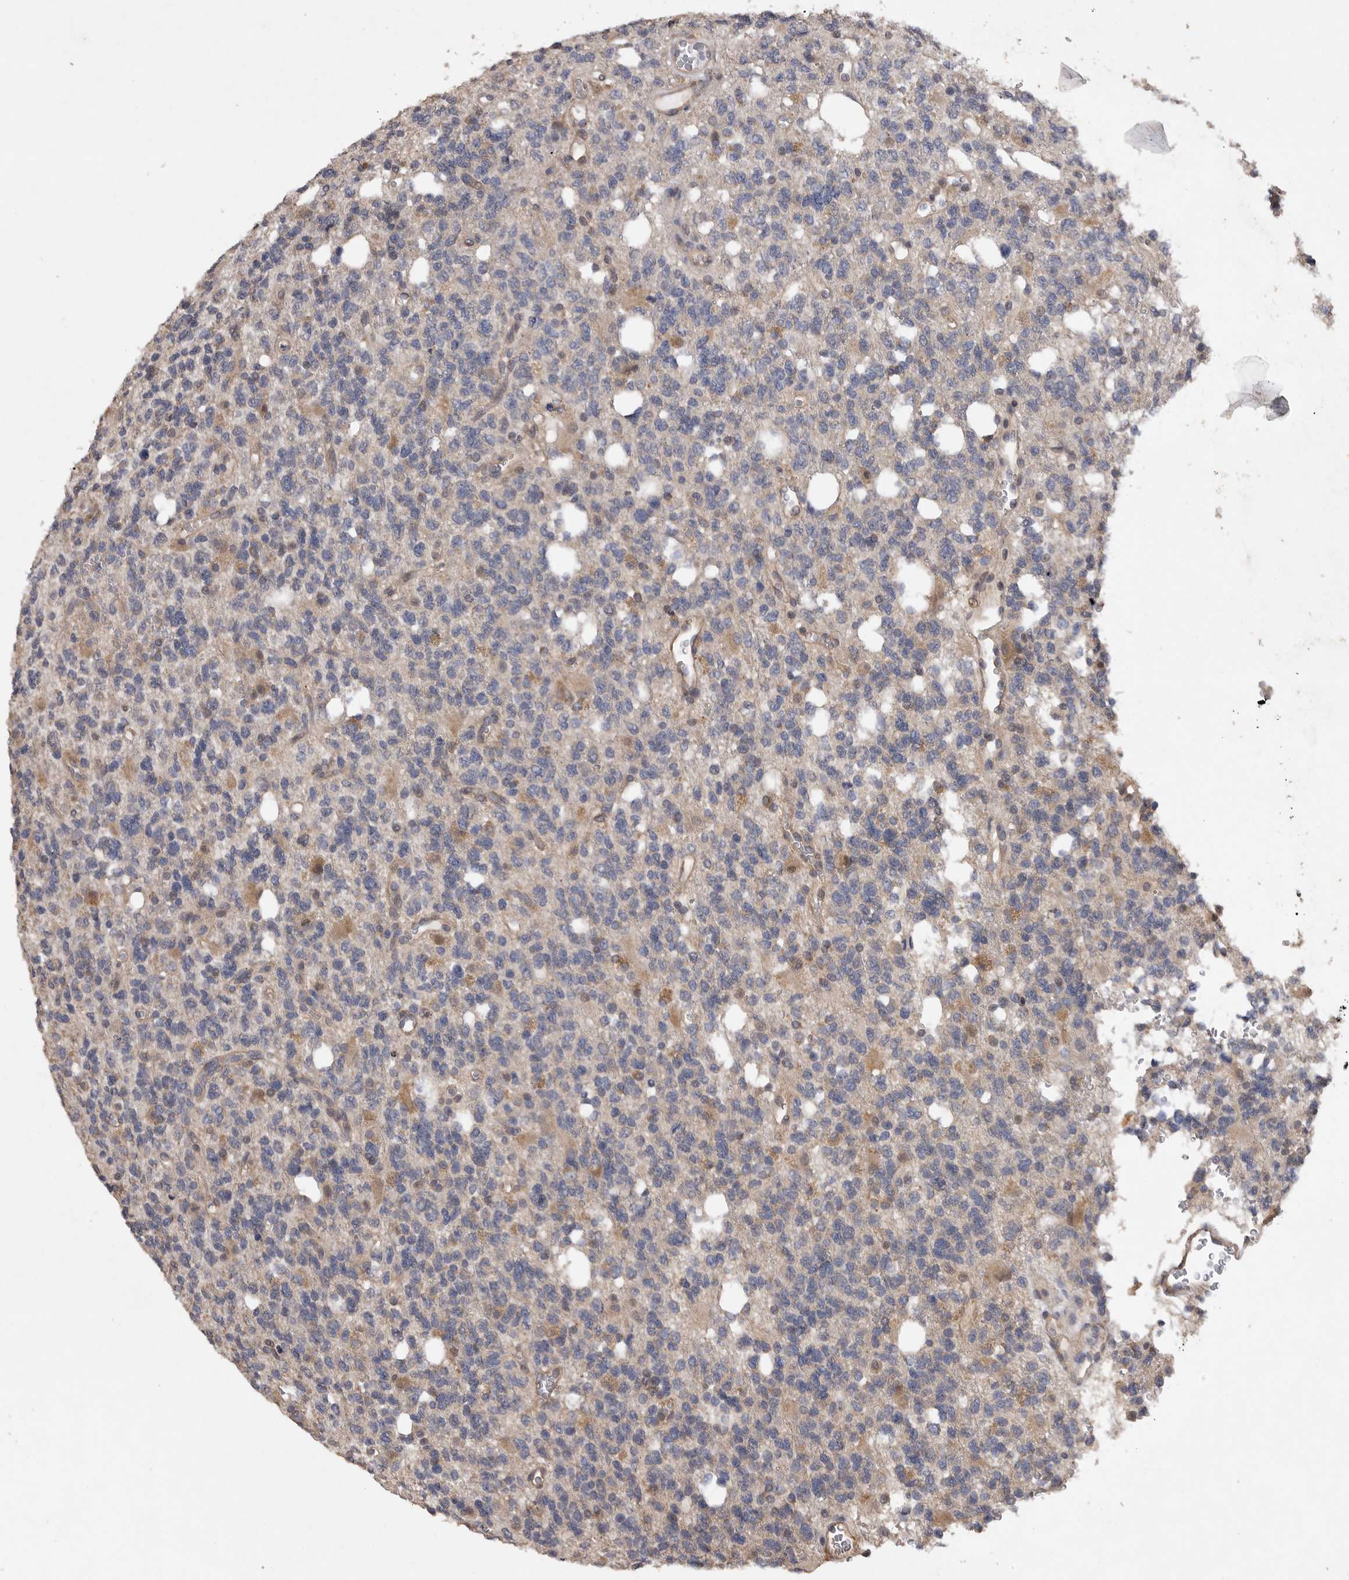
{"staining": {"intensity": "moderate", "quantity": "<25%", "location": "cytoplasmic/membranous"}, "tissue": "glioma", "cell_type": "Tumor cells", "image_type": "cancer", "snomed": [{"axis": "morphology", "description": "Glioma, malignant, High grade"}, {"axis": "topography", "description": "Brain"}], "caption": "This is a micrograph of immunohistochemistry staining of glioma, which shows moderate positivity in the cytoplasmic/membranous of tumor cells.", "gene": "EDEM3", "patient": {"sex": "female", "age": 62}}